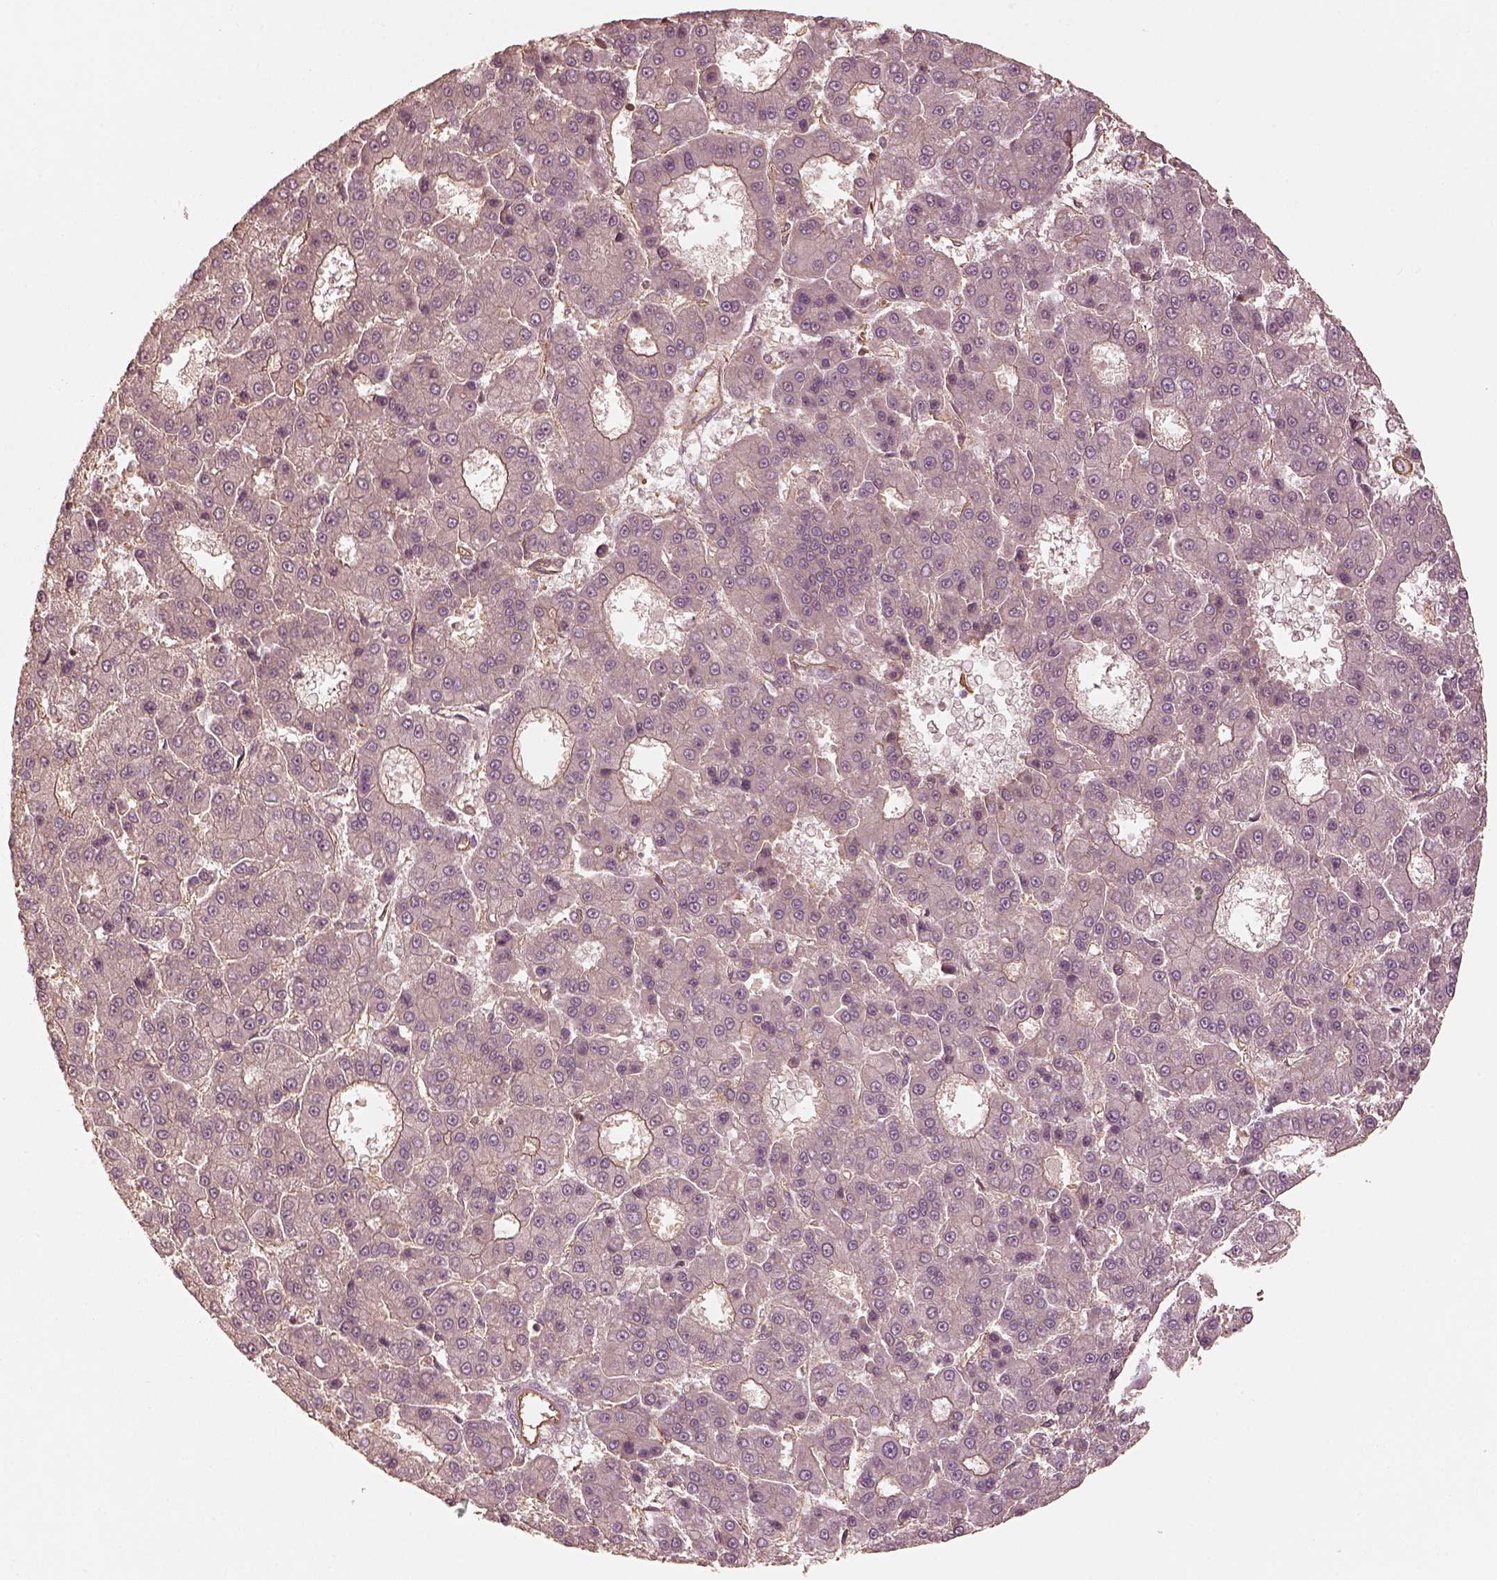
{"staining": {"intensity": "negative", "quantity": "none", "location": "none"}, "tissue": "liver cancer", "cell_type": "Tumor cells", "image_type": "cancer", "snomed": [{"axis": "morphology", "description": "Carcinoma, Hepatocellular, NOS"}, {"axis": "topography", "description": "Liver"}], "caption": "Immunohistochemistry image of liver cancer stained for a protein (brown), which displays no staining in tumor cells.", "gene": "WDR7", "patient": {"sex": "male", "age": 70}}